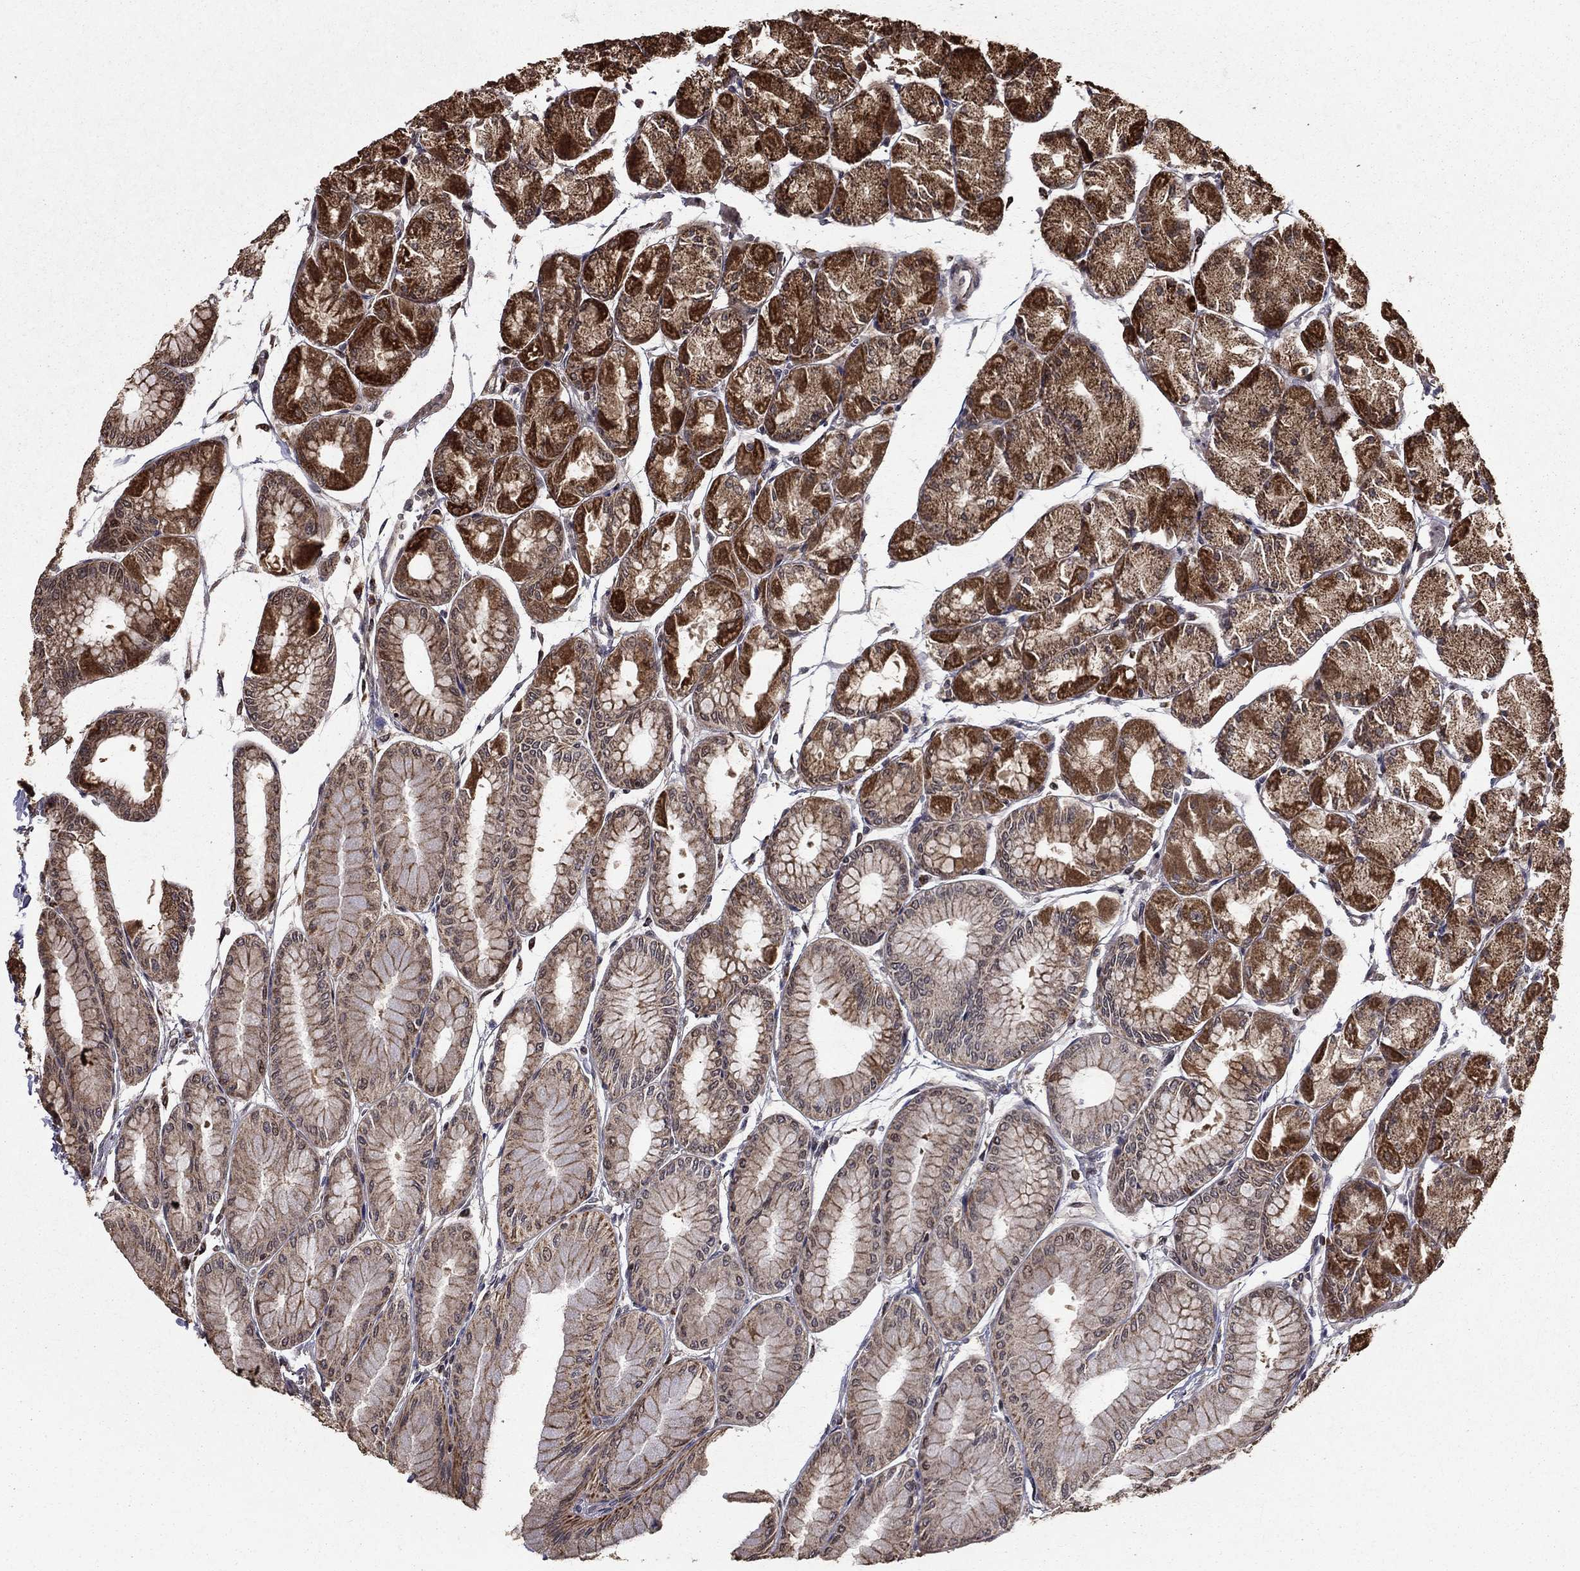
{"staining": {"intensity": "strong", "quantity": ">75%", "location": "cytoplasmic/membranous"}, "tissue": "stomach", "cell_type": "Glandular cells", "image_type": "normal", "snomed": [{"axis": "morphology", "description": "Normal tissue, NOS"}, {"axis": "topography", "description": "Stomach, upper"}], "caption": "A high amount of strong cytoplasmic/membranous expression is present in about >75% of glandular cells in normal stomach.", "gene": "ACOT13", "patient": {"sex": "male", "age": 60}}